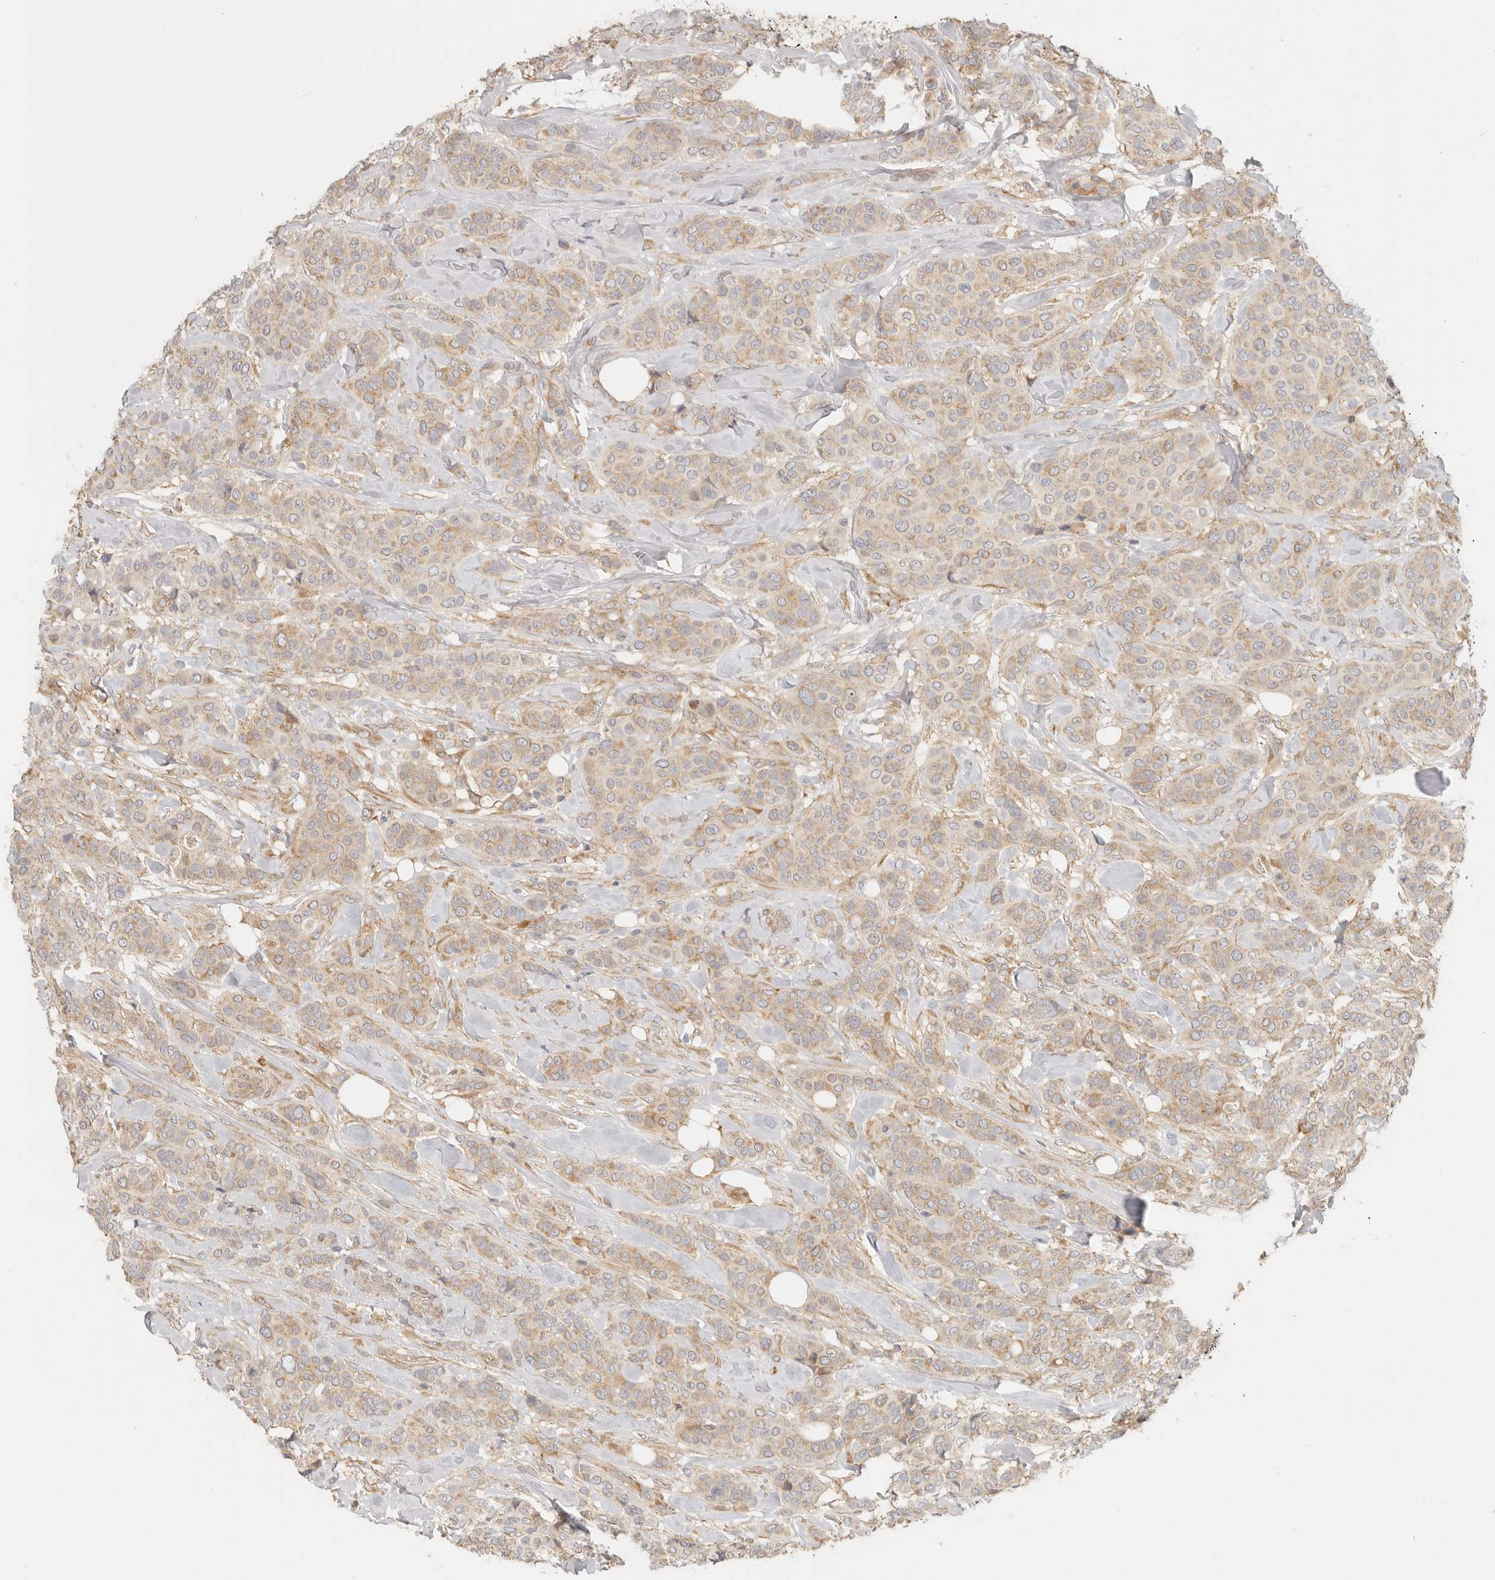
{"staining": {"intensity": "weak", "quantity": ">75%", "location": "cytoplasmic/membranous"}, "tissue": "breast cancer", "cell_type": "Tumor cells", "image_type": "cancer", "snomed": [{"axis": "morphology", "description": "Lobular carcinoma"}, {"axis": "topography", "description": "Breast"}], "caption": "Breast cancer (lobular carcinoma) stained with a brown dye exhibits weak cytoplasmic/membranous positive positivity in approximately >75% of tumor cells.", "gene": "PABPC4", "patient": {"sex": "female", "age": 51}}